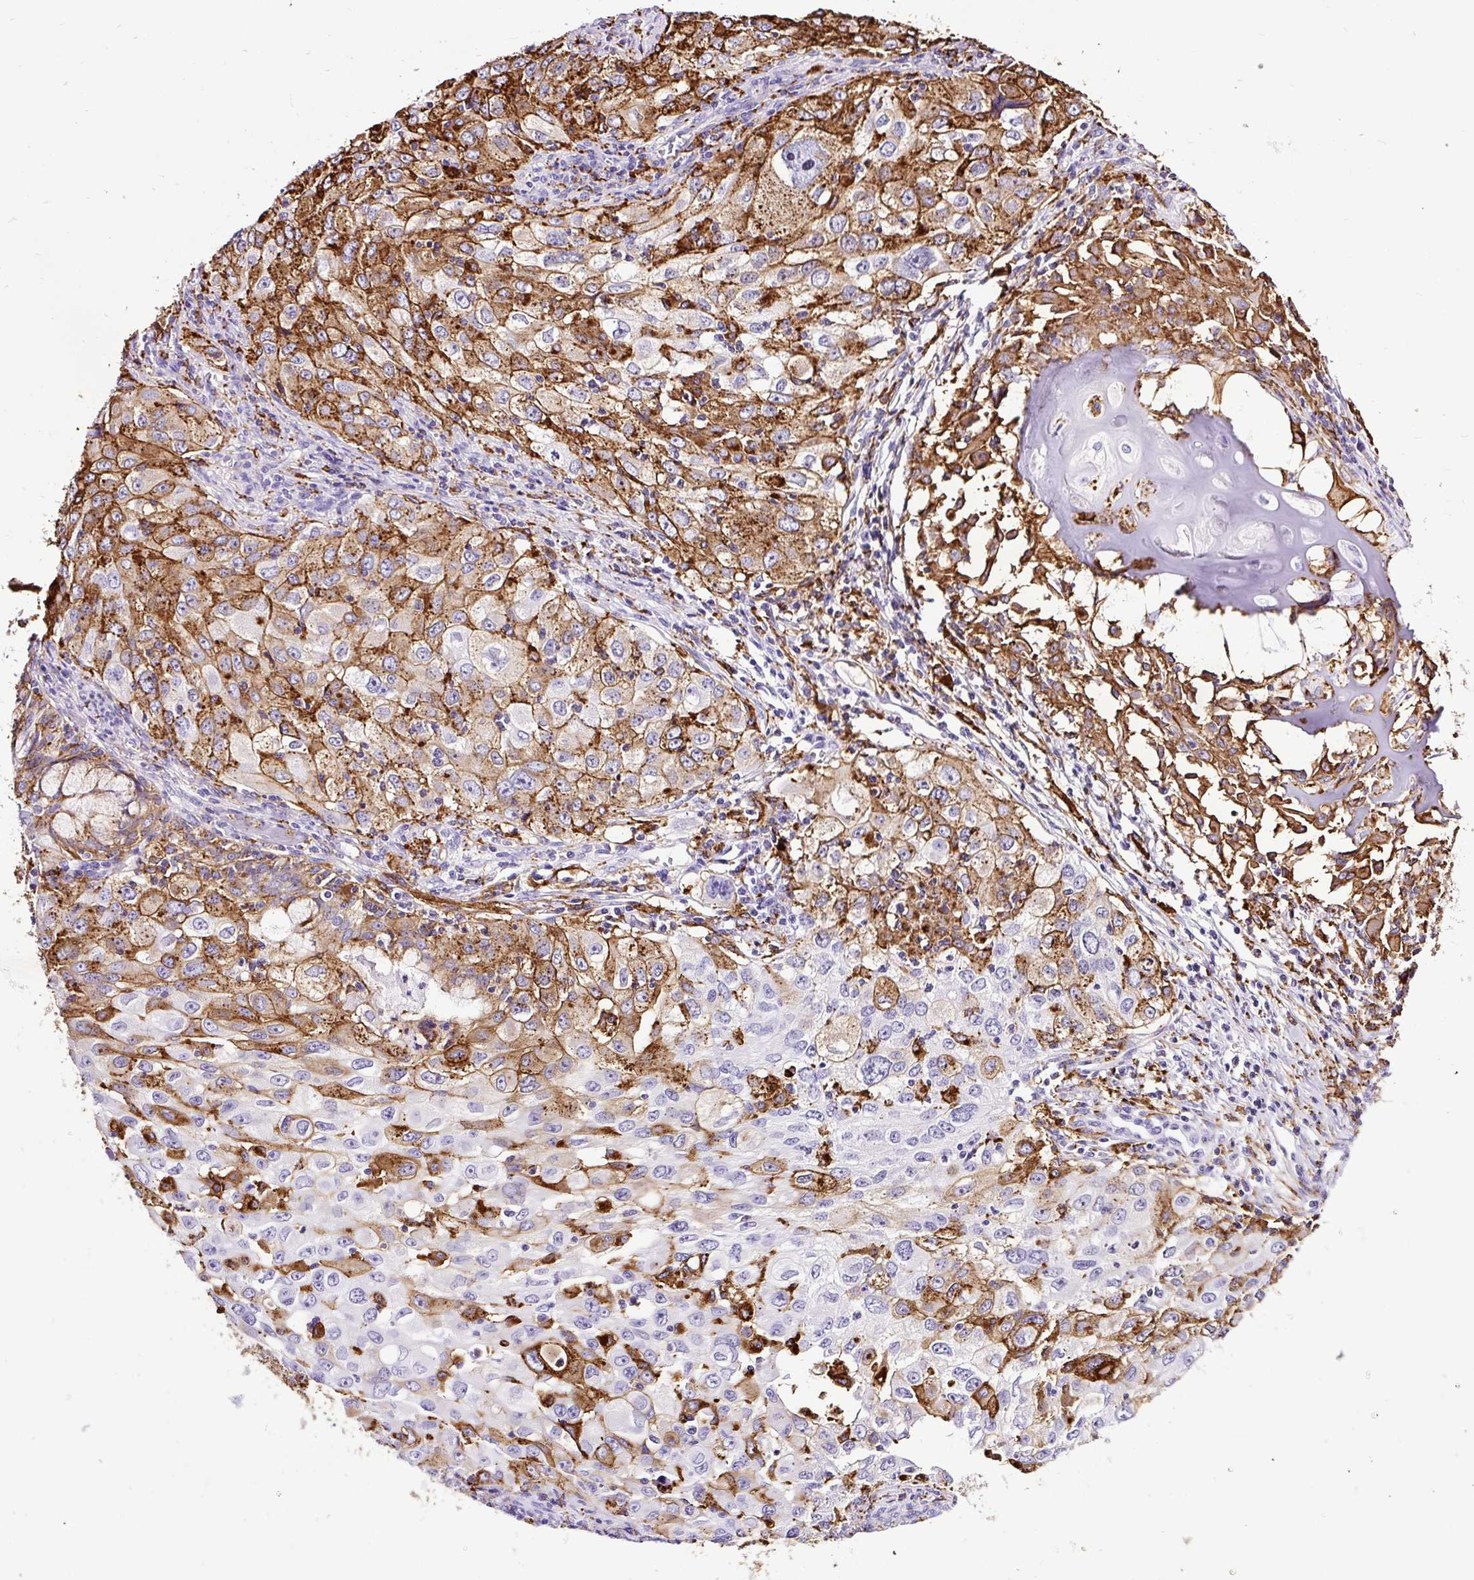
{"staining": {"intensity": "moderate", "quantity": "25%-75%", "location": "cytoplasmic/membranous"}, "tissue": "lung cancer", "cell_type": "Tumor cells", "image_type": "cancer", "snomed": [{"axis": "morphology", "description": "Adenocarcinoma, NOS"}, {"axis": "morphology", "description": "Adenocarcinoma, metastatic, NOS"}, {"axis": "topography", "description": "Lymph node"}, {"axis": "topography", "description": "Lung"}], "caption": "The micrograph demonstrates a brown stain indicating the presence of a protein in the cytoplasmic/membranous of tumor cells in lung adenocarcinoma. The protein is shown in brown color, while the nuclei are stained blue.", "gene": "HLA-DRA", "patient": {"sex": "female", "age": 42}}